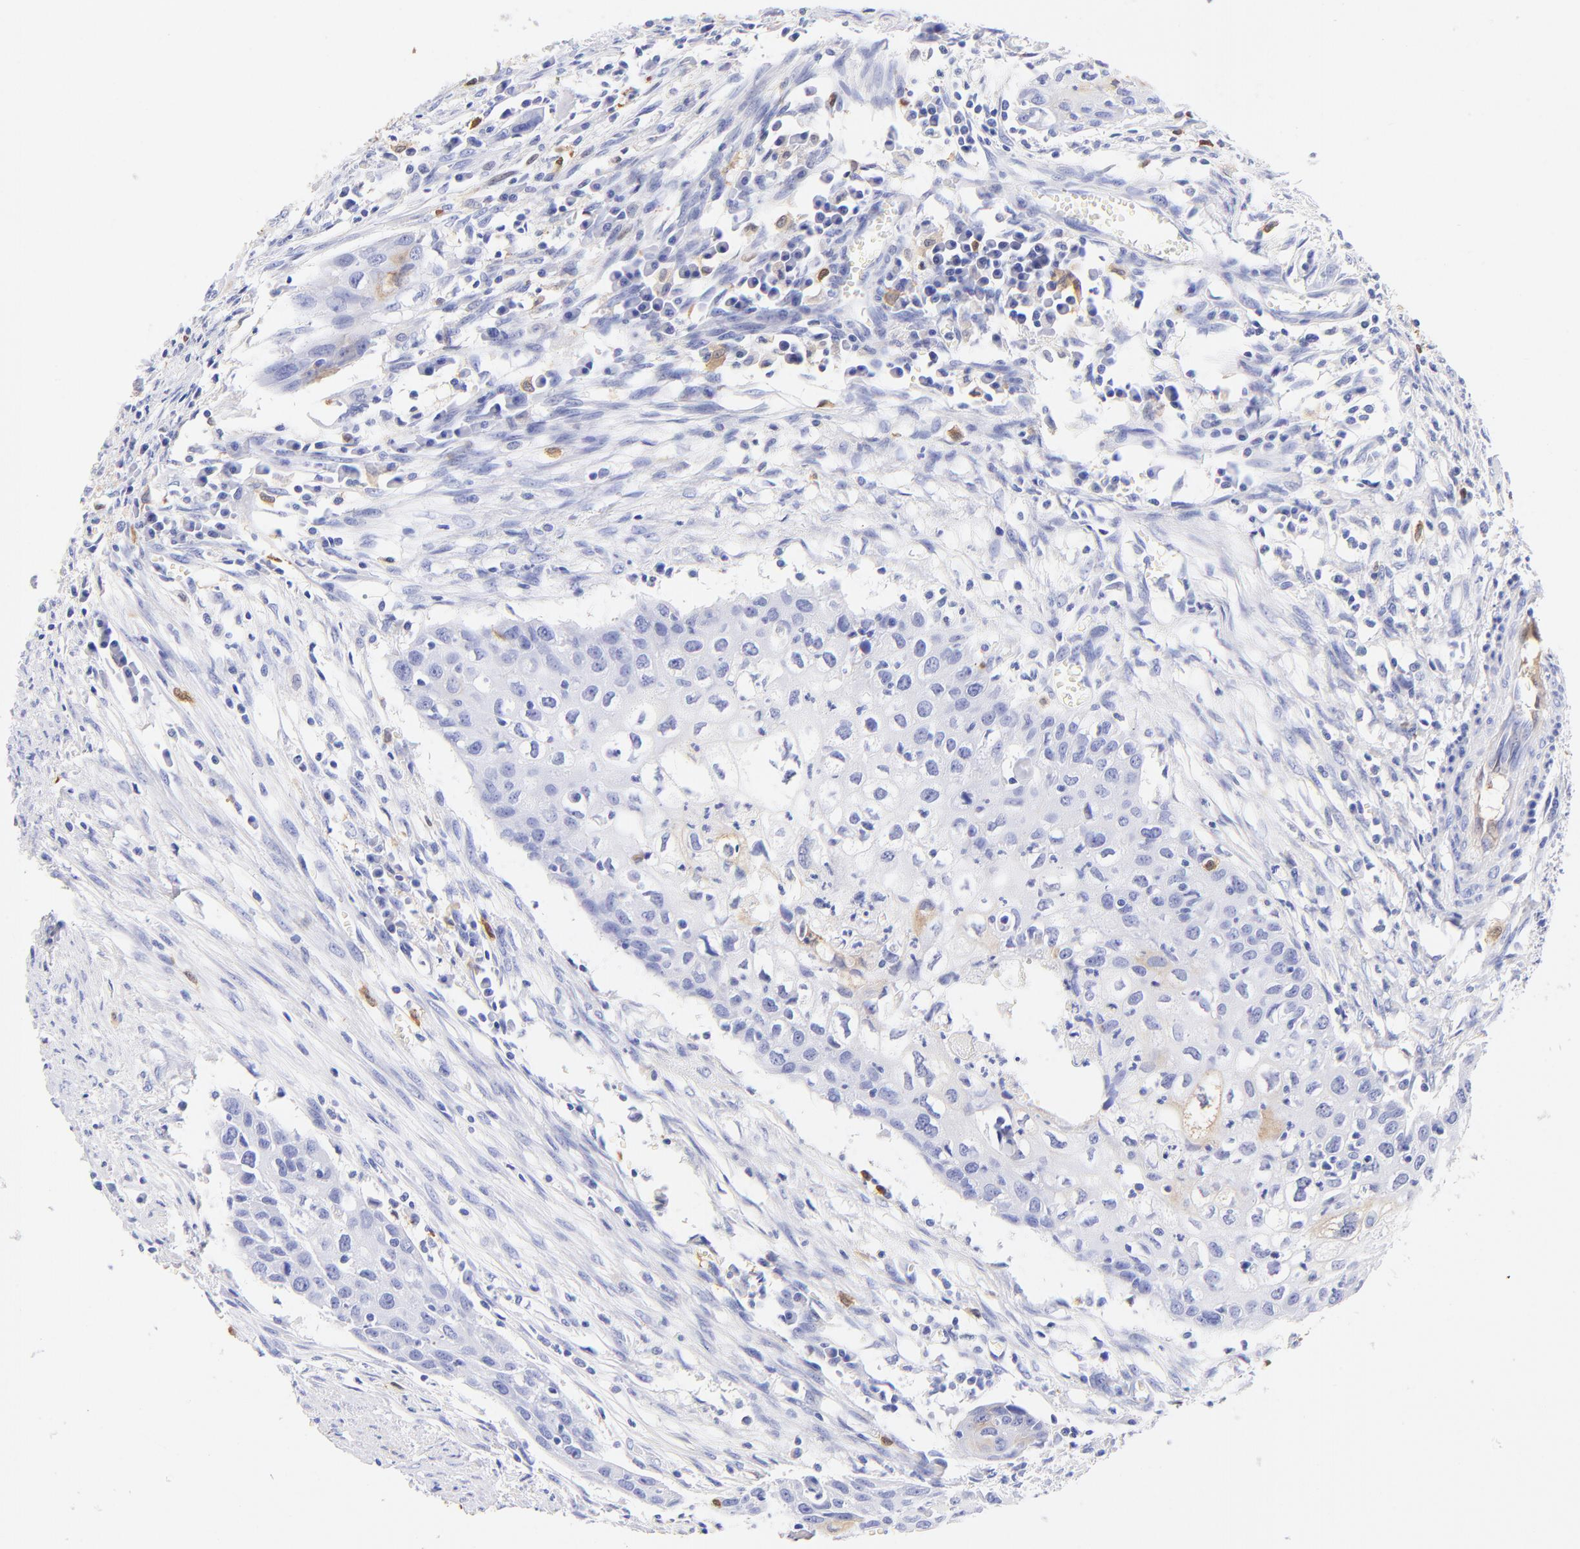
{"staining": {"intensity": "negative", "quantity": "none", "location": "none"}, "tissue": "urothelial cancer", "cell_type": "Tumor cells", "image_type": "cancer", "snomed": [{"axis": "morphology", "description": "Urothelial carcinoma, High grade"}, {"axis": "topography", "description": "Urinary bladder"}], "caption": "High power microscopy histopathology image of an IHC image of urothelial cancer, revealing no significant staining in tumor cells. (DAB (3,3'-diaminobenzidine) immunohistochemistry with hematoxylin counter stain).", "gene": "ALDH1A1", "patient": {"sex": "male", "age": 54}}